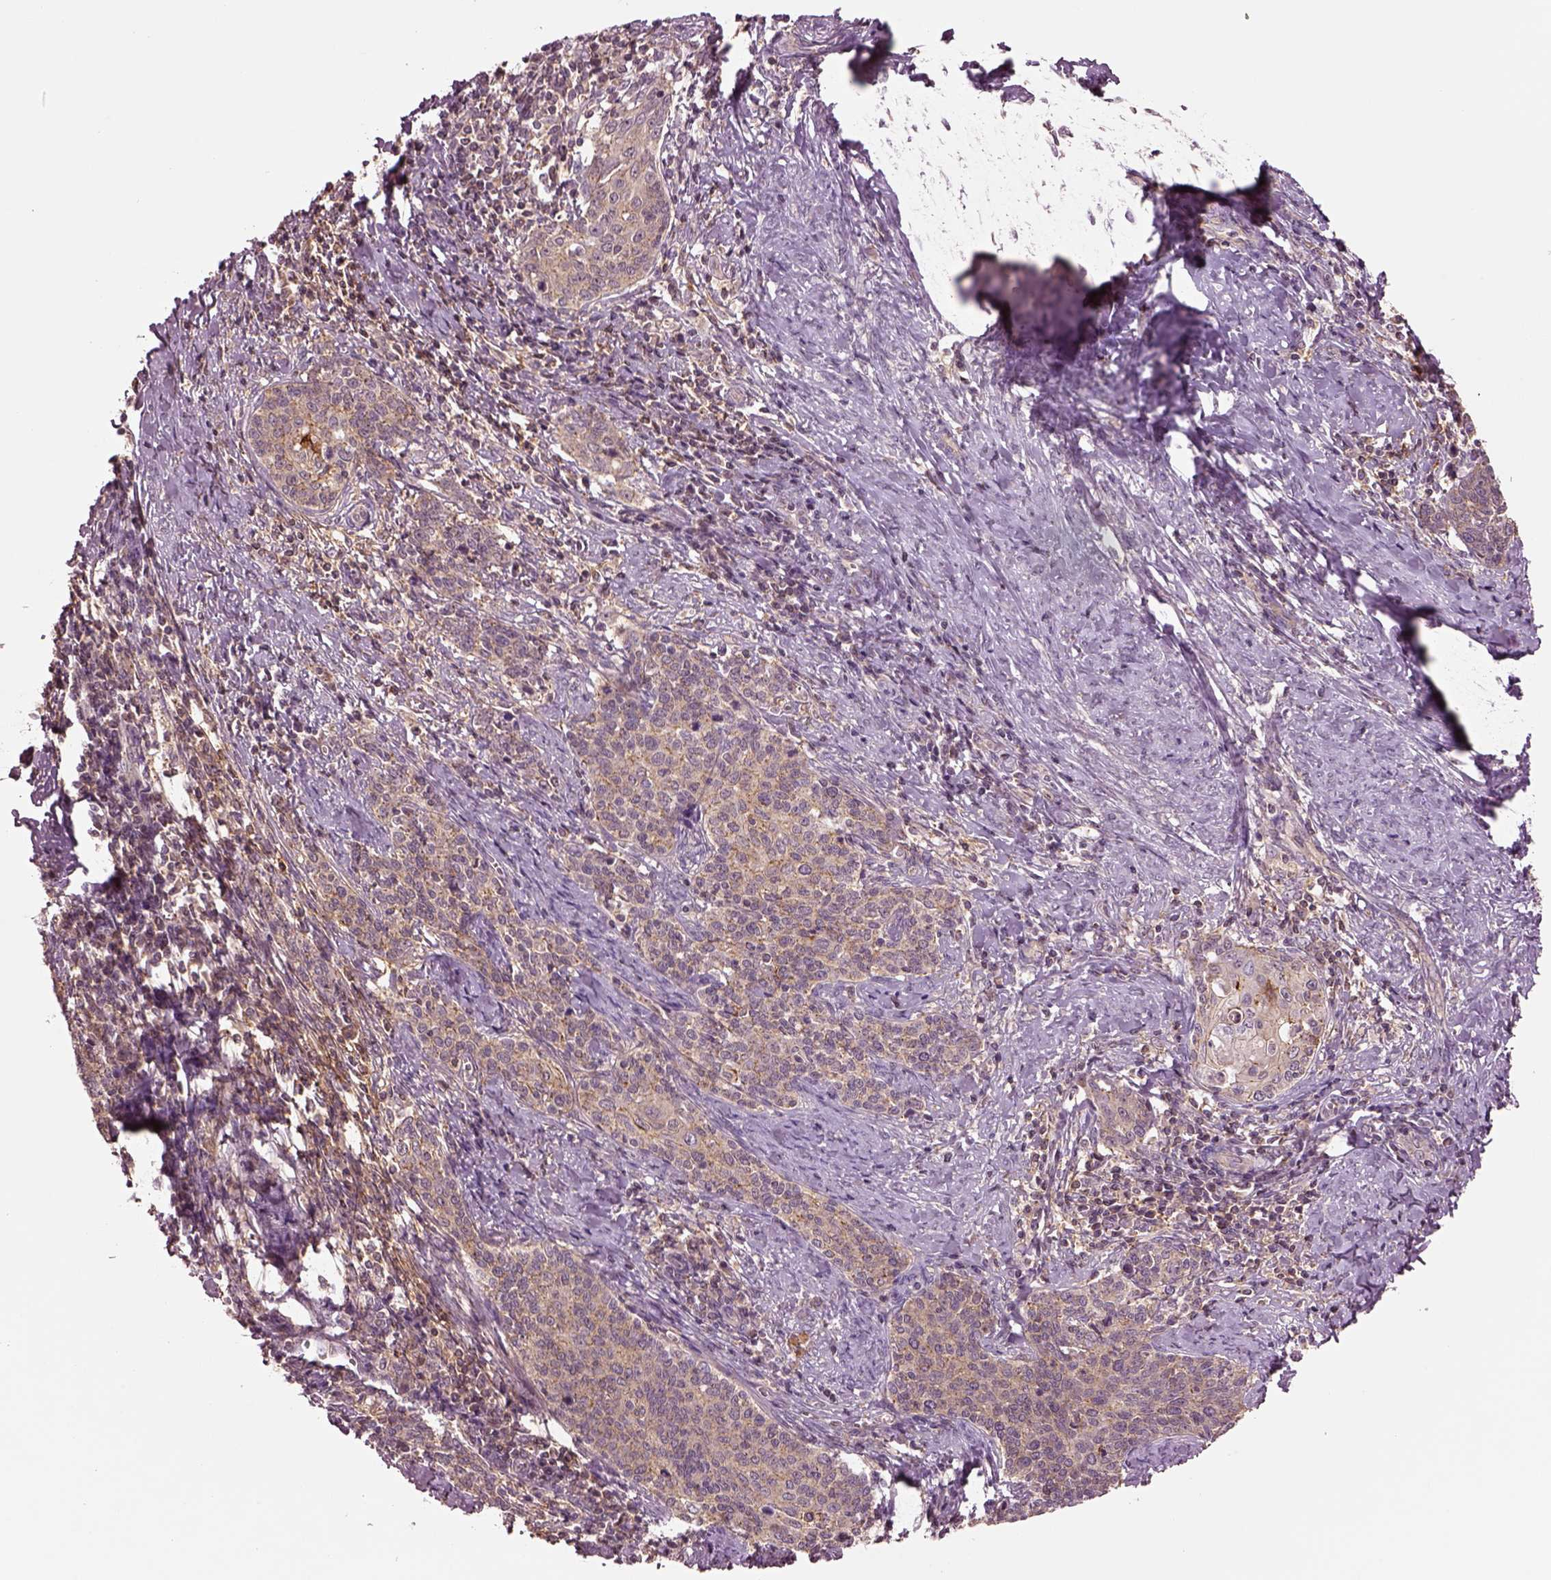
{"staining": {"intensity": "weak", "quantity": ">75%", "location": "cytoplasmic/membranous"}, "tissue": "cervical cancer", "cell_type": "Tumor cells", "image_type": "cancer", "snomed": [{"axis": "morphology", "description": "Squamous cell carcinoma, NOS"}, {"axis": "topography", "description": "Cervix"}], "caption": "This micrograph demonstrates cervical squamous cell carcinoma stained with immunohistochemistry (IHC) to label a protein in brown. The cytoplasmic/membranous of tumor cells show weak positivity for the protein. Nuclei are counter-stained blue.", "gene": "MTHFS", "patient": {"sex": "female", "age": 39}}